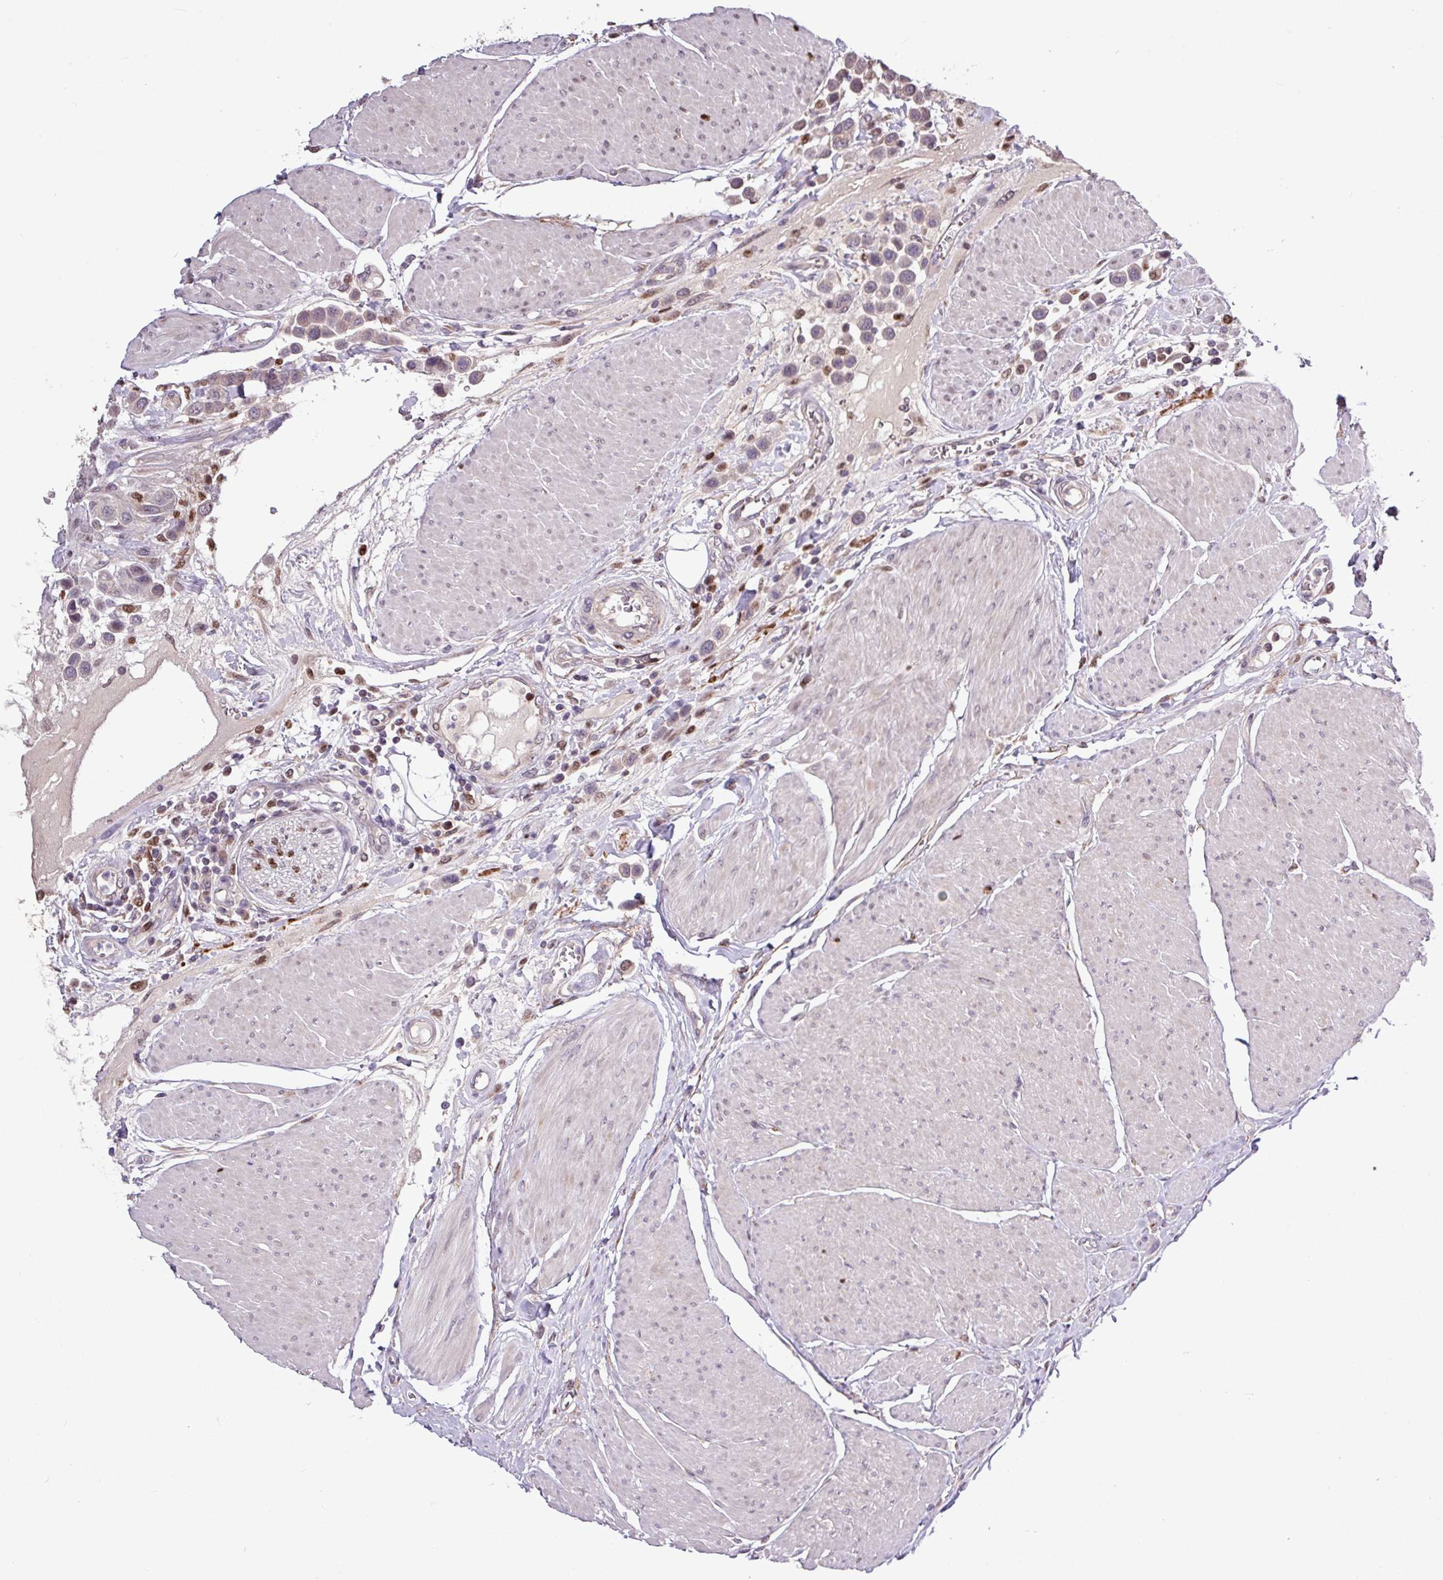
{"staining": {"intensity": "weak", "quantity": "<25%", "location": "cytoplasmic/membranous"}, "tissue": "urothelial cancer", "cell_type": "Tumor cells", "image_type": "cancer", "snomed": [{"axis": "morphology", "description": "Urothelial carcinoma, High grade"}, {"axis": "topography", "description": "Urinary bladder"}], "caption": "An image of urothelial carcinoma (high-grade) stained for a protein reveals no brown staining in tumor cells.", "gene": "SKIC2", "patient": {"sex": "male", "age": 50}}